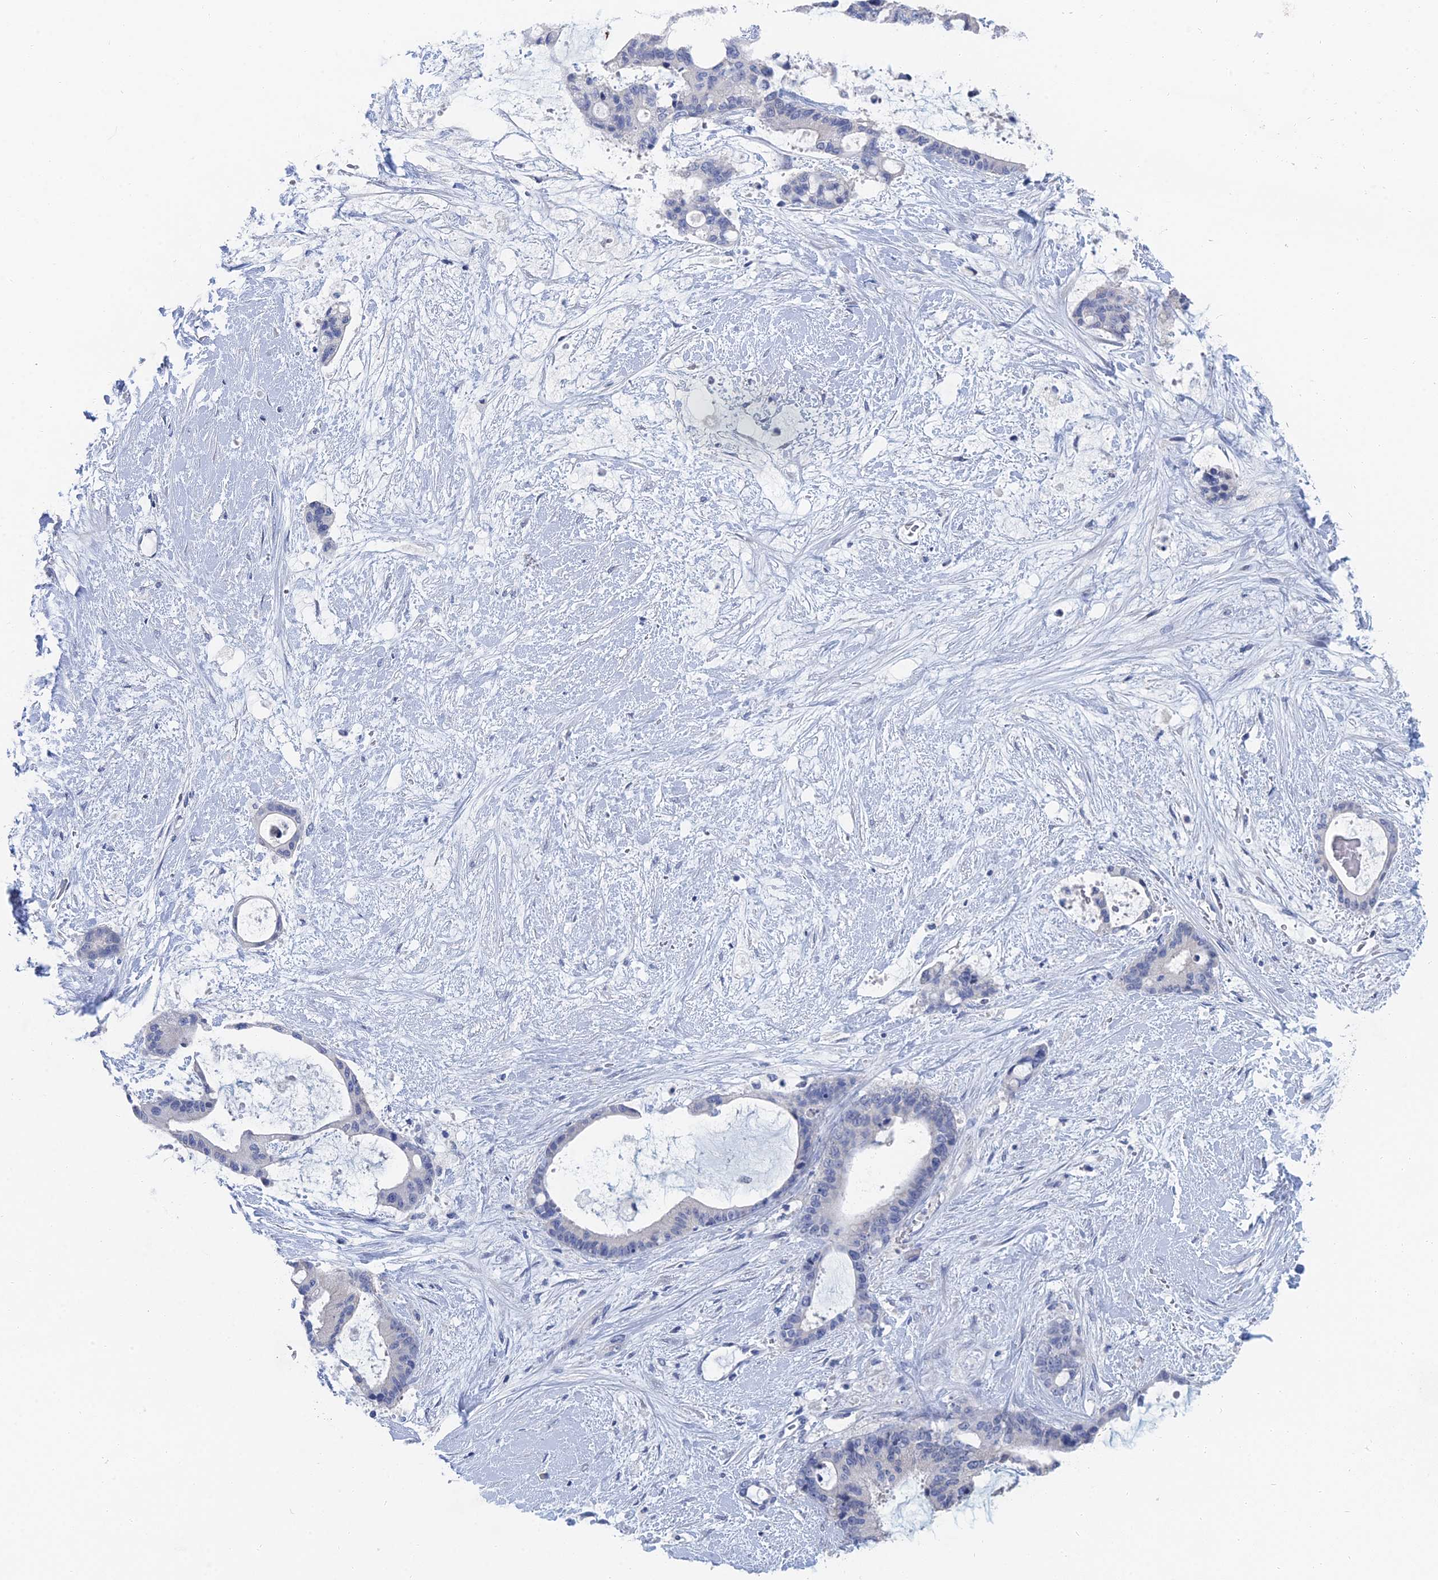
{"staining": {"intensity": "negative", "quantity": "none", "location": "none"}, "tissue": "liver cancer", "cell_type": "Tumor cells", "image_type": "cancer", "snomed": [{"axis": "morphology", "description": "Normal tissue, NOS"}, {"axis": "morphology", "description": "Cholangiocarcinoma"}, {"axis": "topography", "description": "Liver"}, {"axis": "topography", "description": "Peripheral nerve tissue"}], "caption": "The histopathology image shows no significant expression in tumor cells of liver cancer (cholangiocarcinoma). (DAB IHC visualized using brightfield microscopy, high magnification).", "gene": "GFAP", "patient": {"sex": "female", "age": 73}}